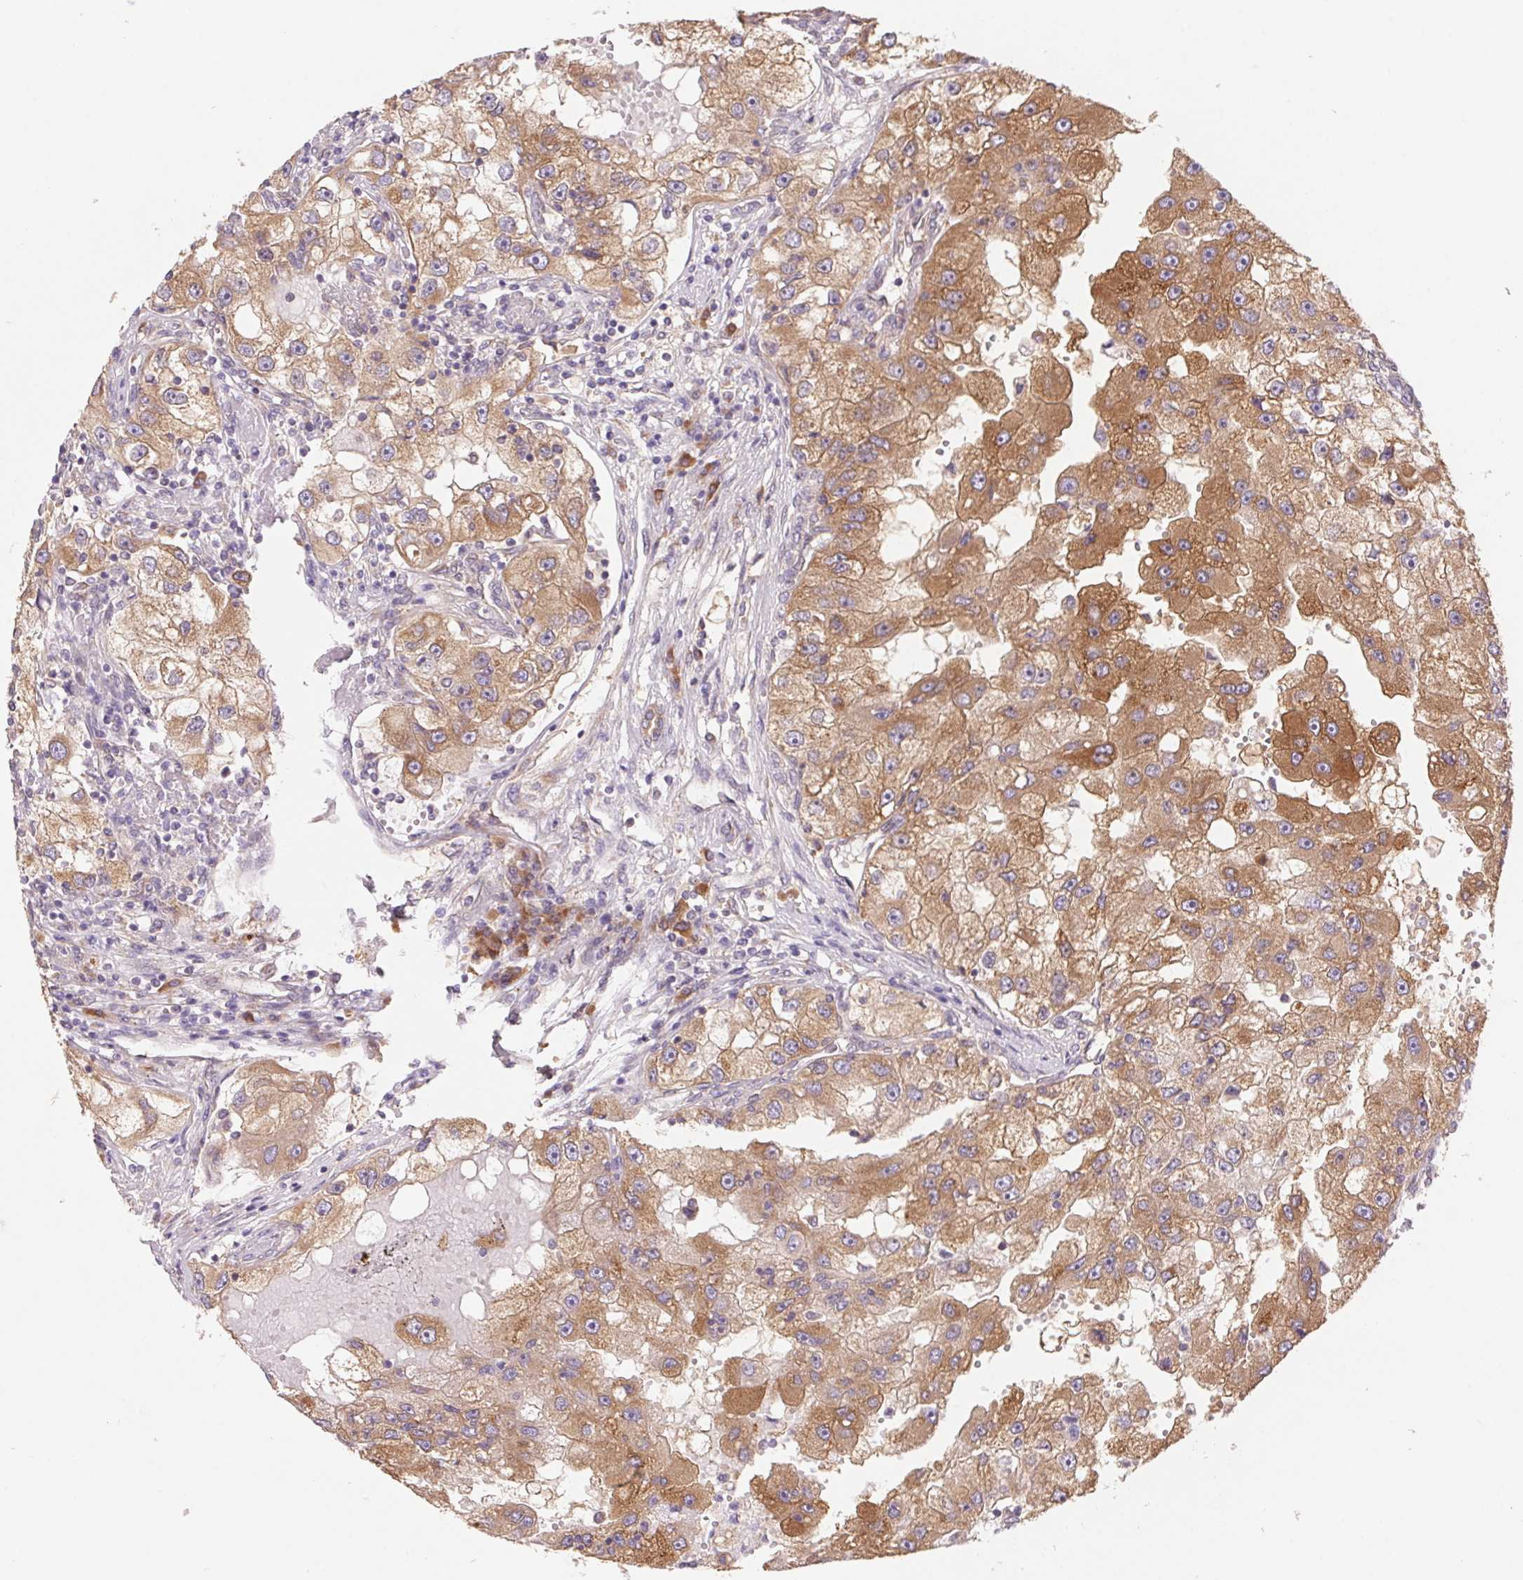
{"staining": {"intensity": "moderate", "quantity": ">75%", "location": "cytoplasmic/membranous"}, "tissue": "renal cancer", "cell_type": "Tumor cells", "image_type": "cancer", "snomed": [{"axis": "morphology", "description": "Adenocarcinoma, NOS"}, {"axis": "topography", "description": "Kidney"}], "caption": "Immunohistochemical staining of renal adenocarcinoma displays medium levels of moderate cytoplasmic/membranous positivity in approximately >75% of tumor cells.", "gene": "RAB1A", "patient": {"sex": "male", "age": 63}}